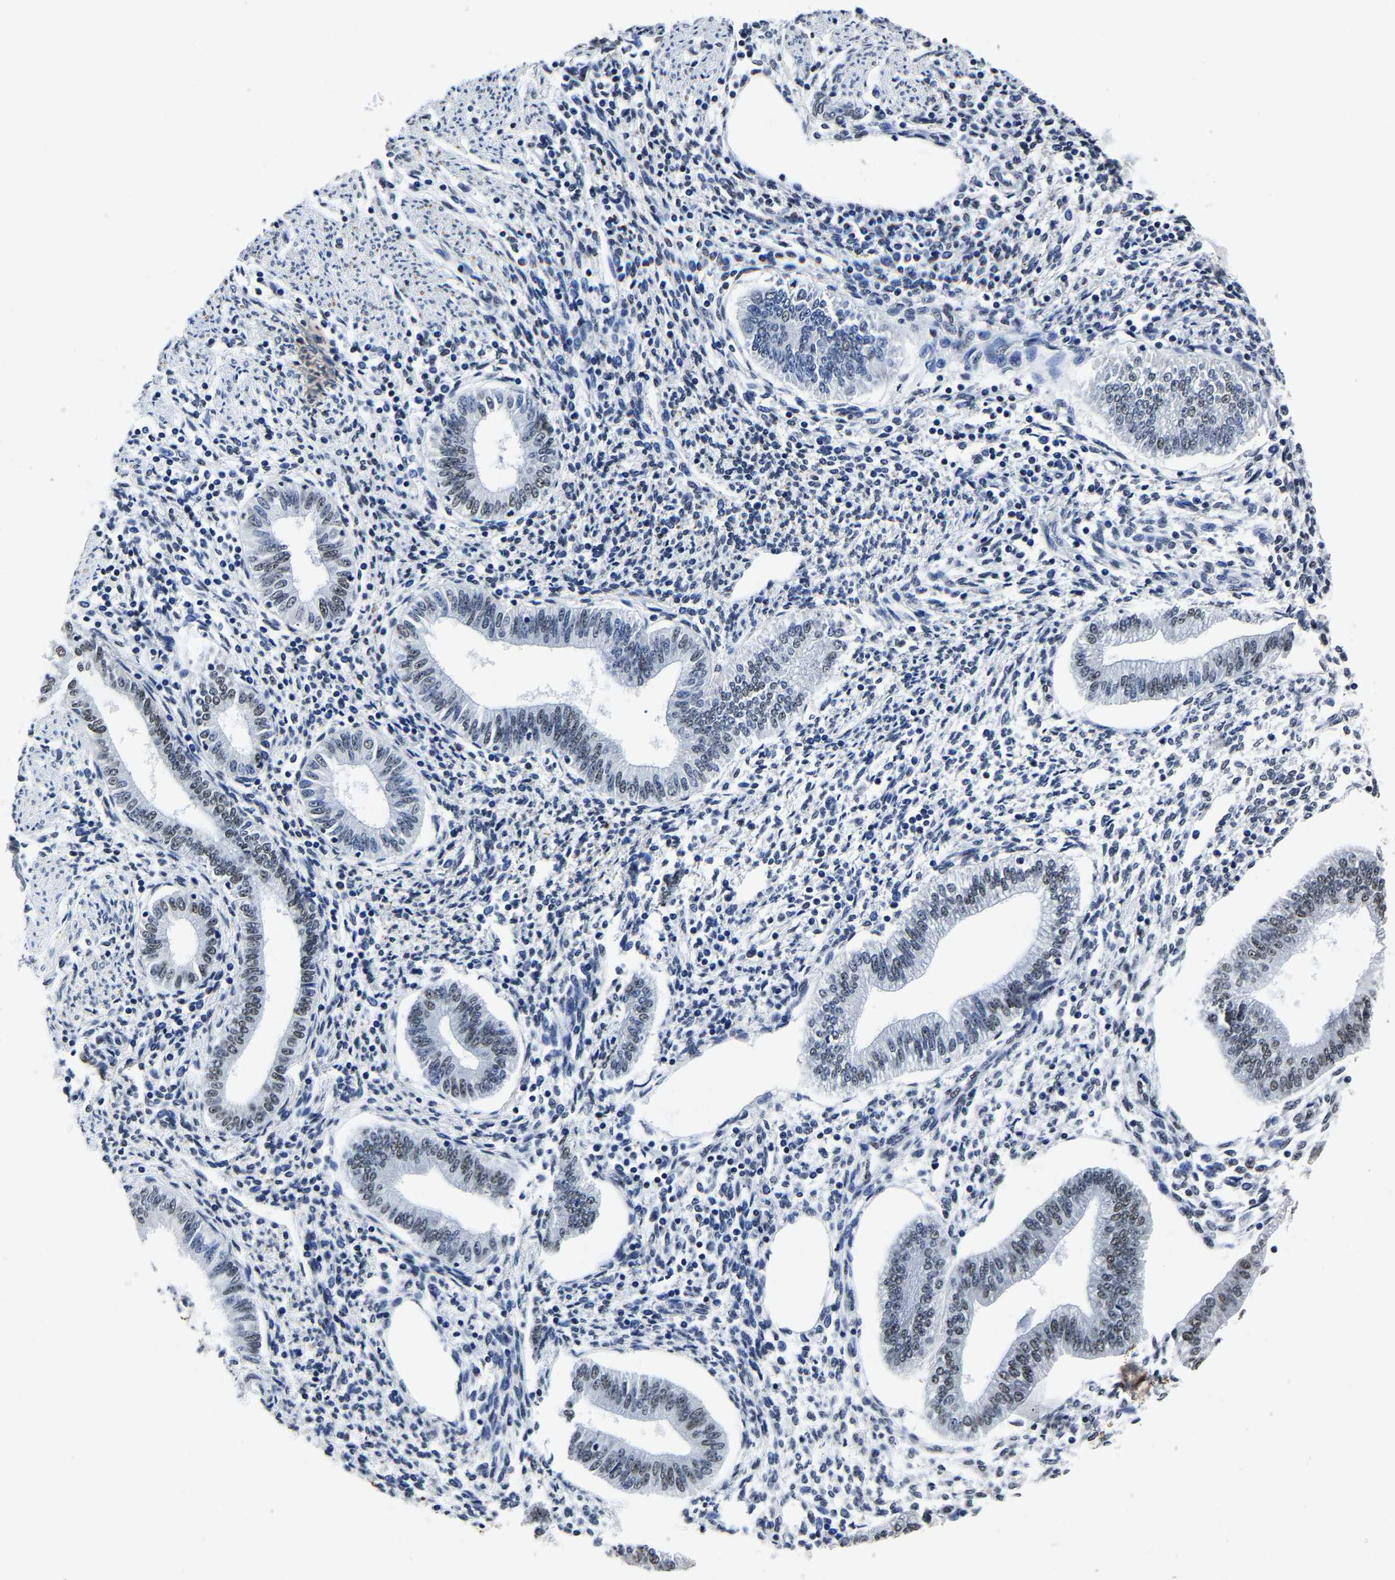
{"staining": {"intensity": "moderate", "quantity": "<25%", "location": "nuclear"}, "tissue": "endometrium", "cell_type": "Cells in endometrial stroma", "image_type": "normal", "snomed": [{"axis": "morphology", "description": "Normal tissue, NOS"}, {"axis": "topography", "description": "Endometrium"}], "caption": "Cells in endometrial stroma display low levels of moderate nuclear positivity in about <25% of cells in normal endometrium.", "gene": "RBM45", "patient": {"sex": "female", "age": 50}}